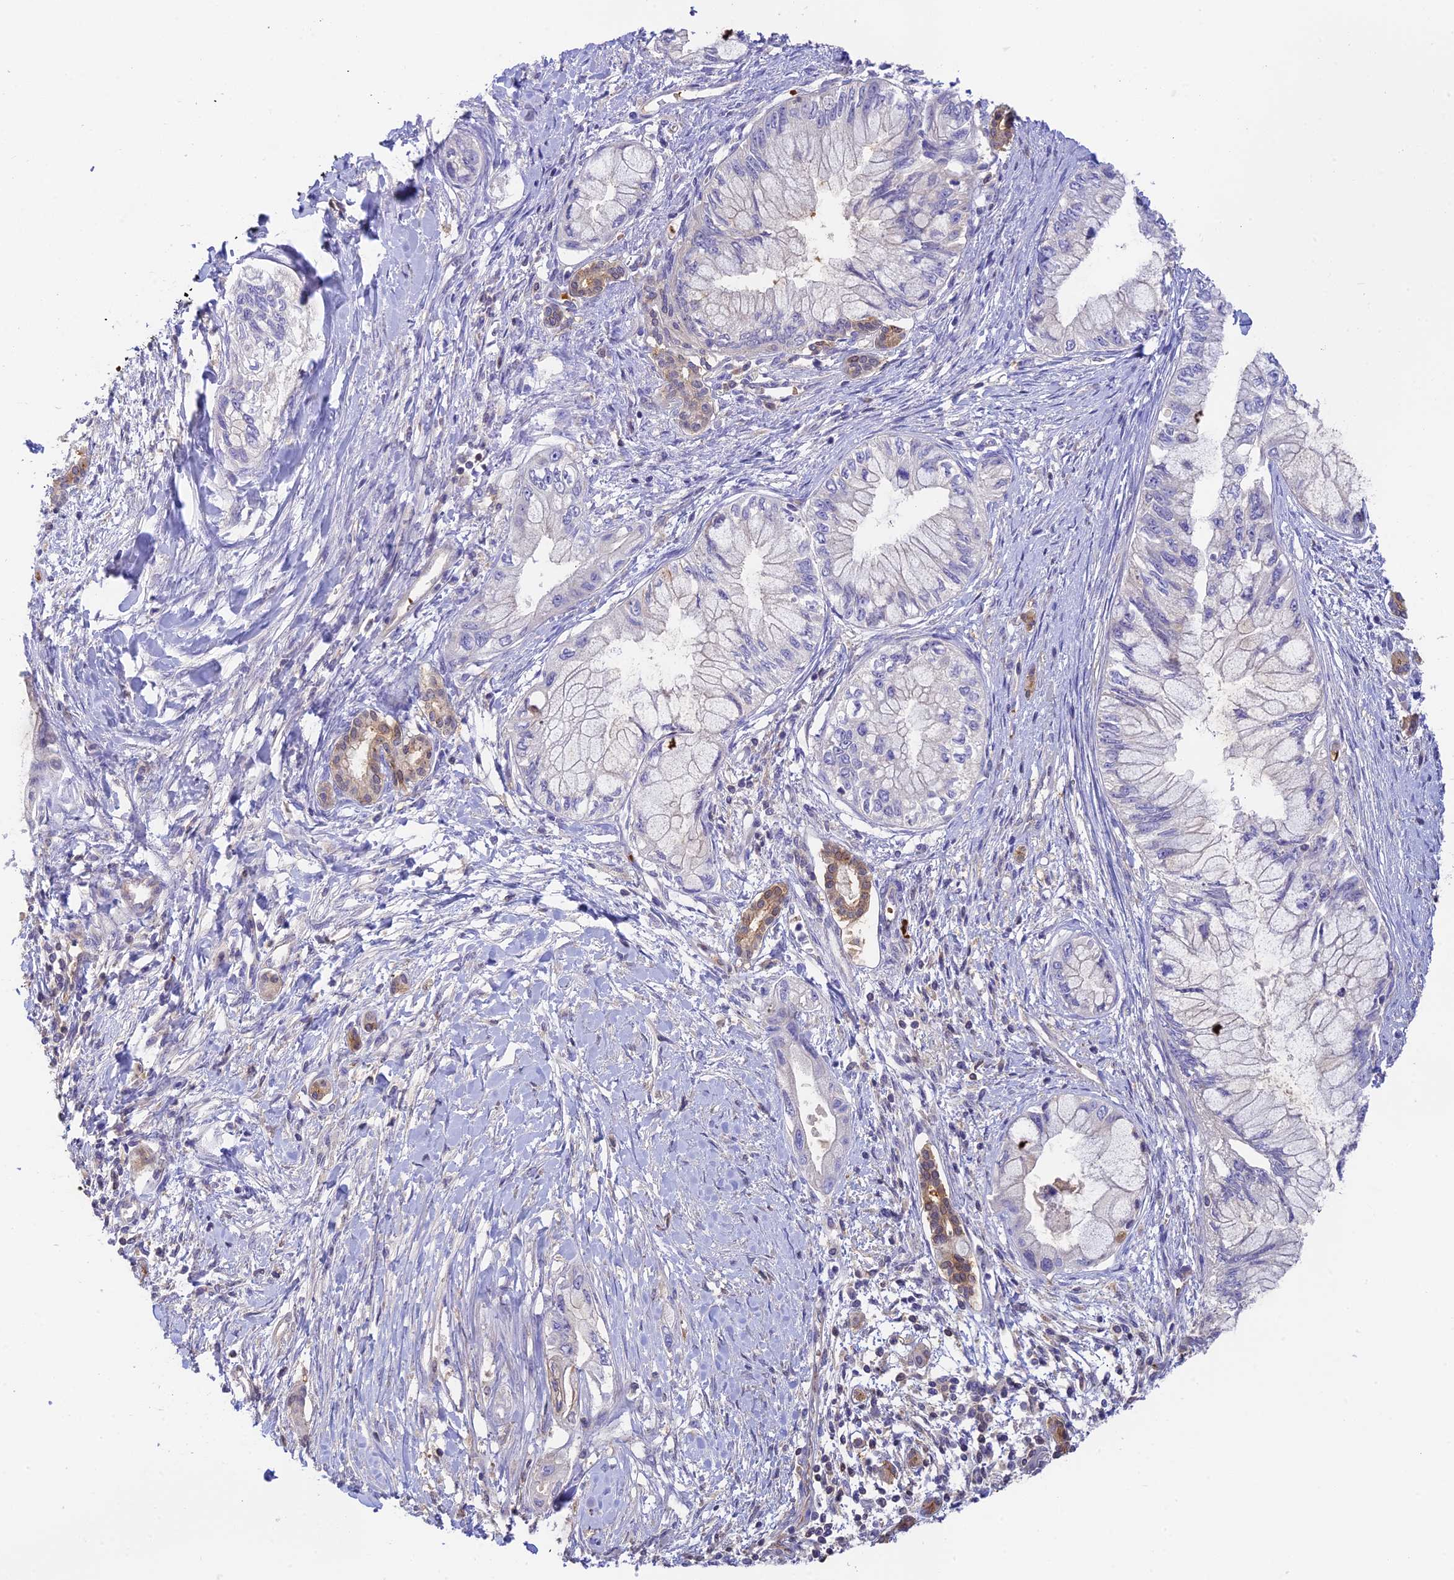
{"staining": {"intensity": "negative", "quantity": "none", "location": "none"}, "tissue": "pancreatic cancer", "cell_type": "Tumor cells", "image_type": "cancer", "snomed": [{"axis": "morphology", "description": "Adenocarcinoma, NOS"}, {"axis": "topography", "description": "Pancreas"}], "caption": "IHC micrograph of pancreatic cancer stained for a protein (brown), which exhibits no positivity in tumor cells.", "gene": "HDHD2", "patient": {"sex": "male", "age": 48}}